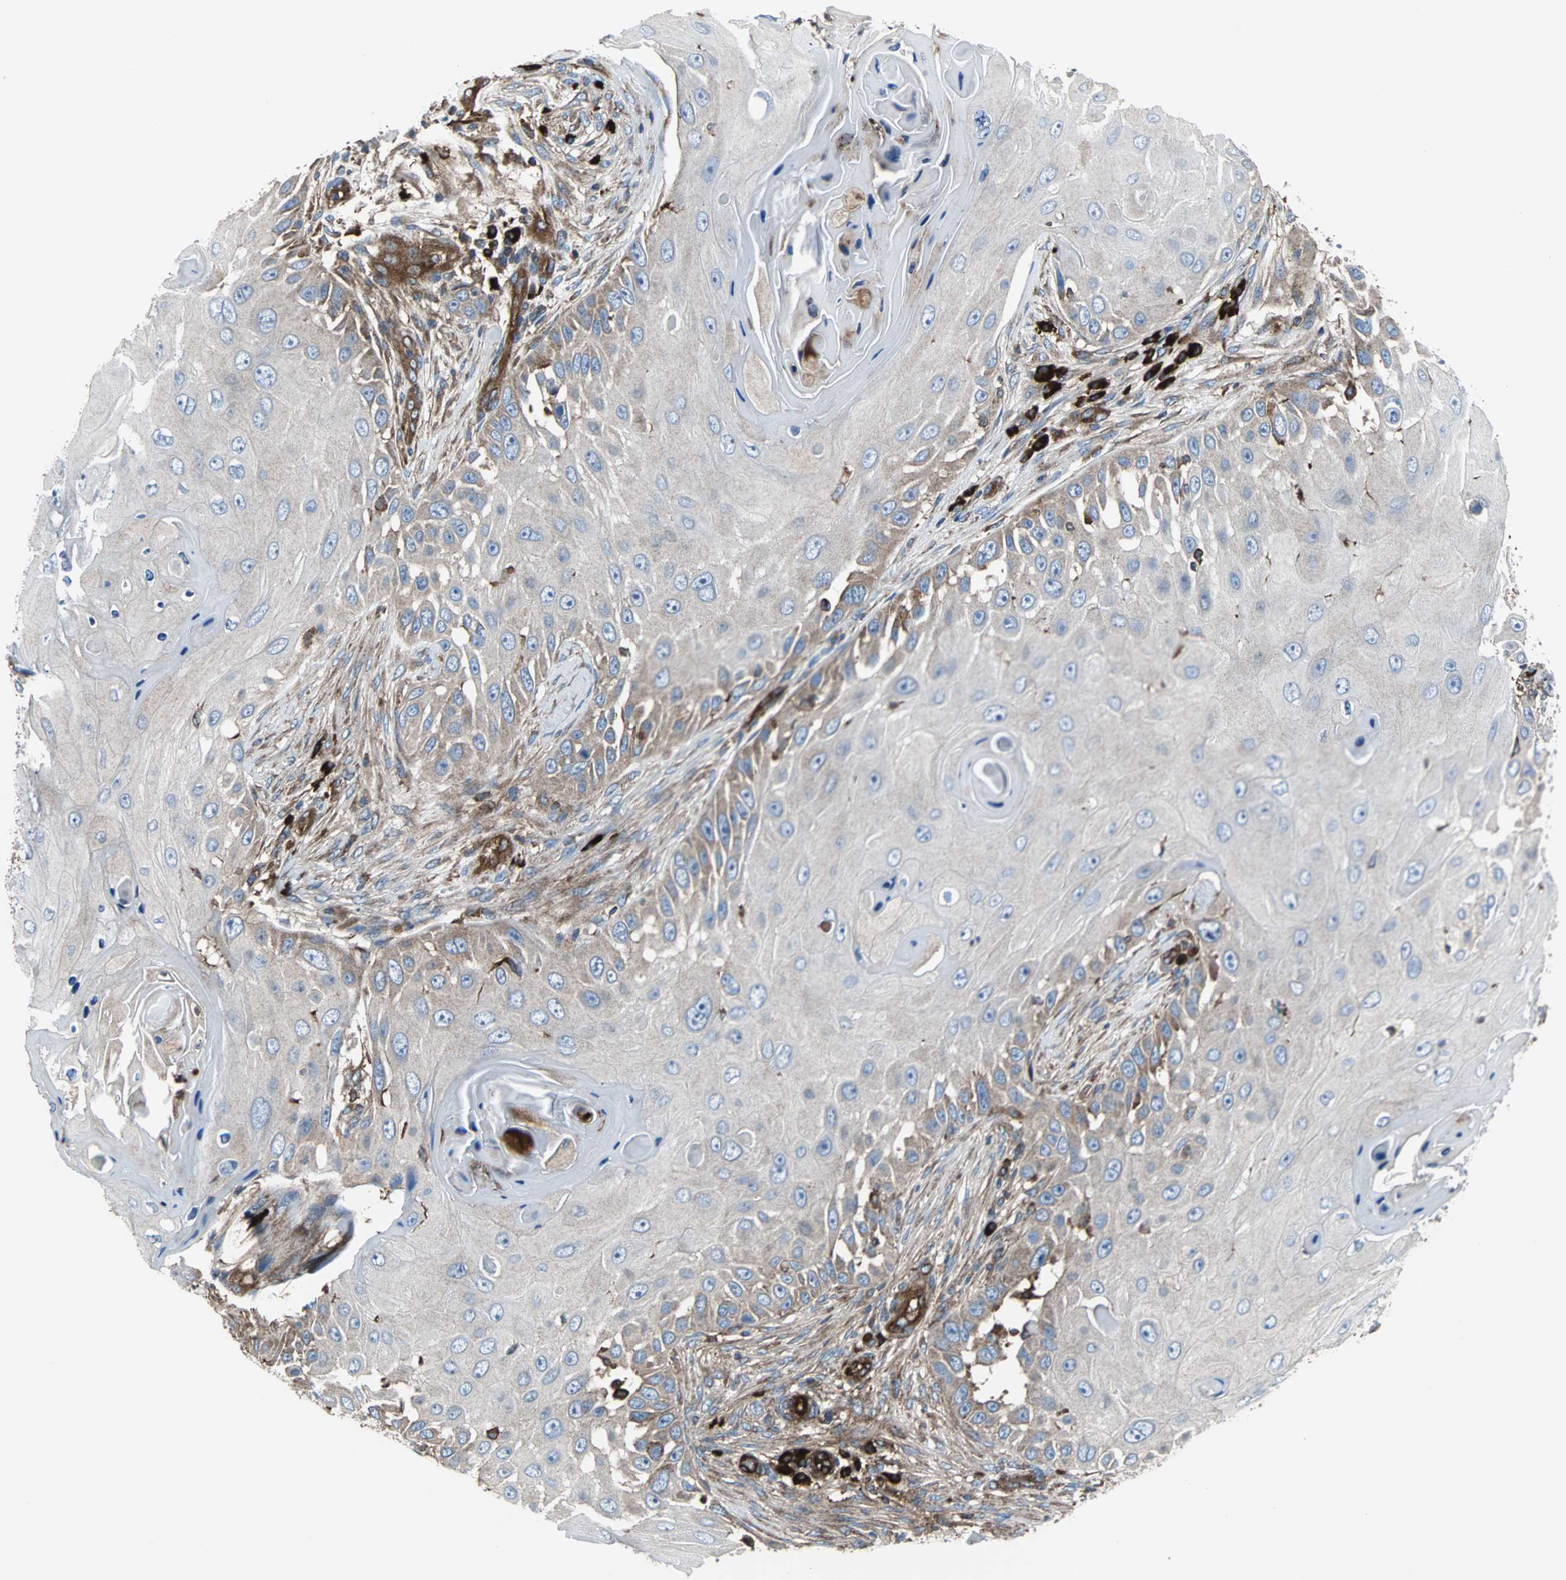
{"staining": {"intensity": "weak", "quantity": ">75%", "location": "cytoplasmic/membranous"}, "tissue": "skin cancer", "cell_type": "Tumor cells", "image_type": "cancer", "snomed": [{"axis": "morphology", "description": "Squamous cell carcinoma, NOS"}, {"axis": "topography", "description": "Skin"}], "caption": "Immunohistochemistry (IHC) histopathology image of neoplastic tissue: skin cancer (squamous cell carcinoma) stained using immunohistochemistry exhibits low levels of weak protein expression localized specifically in the cytoplasmic/membranous of tumor cells, appearing as a cytoplasmic/membranous brown color.", "gene": "PLCG2", "patient": {"sex": "female", "age": 44}}